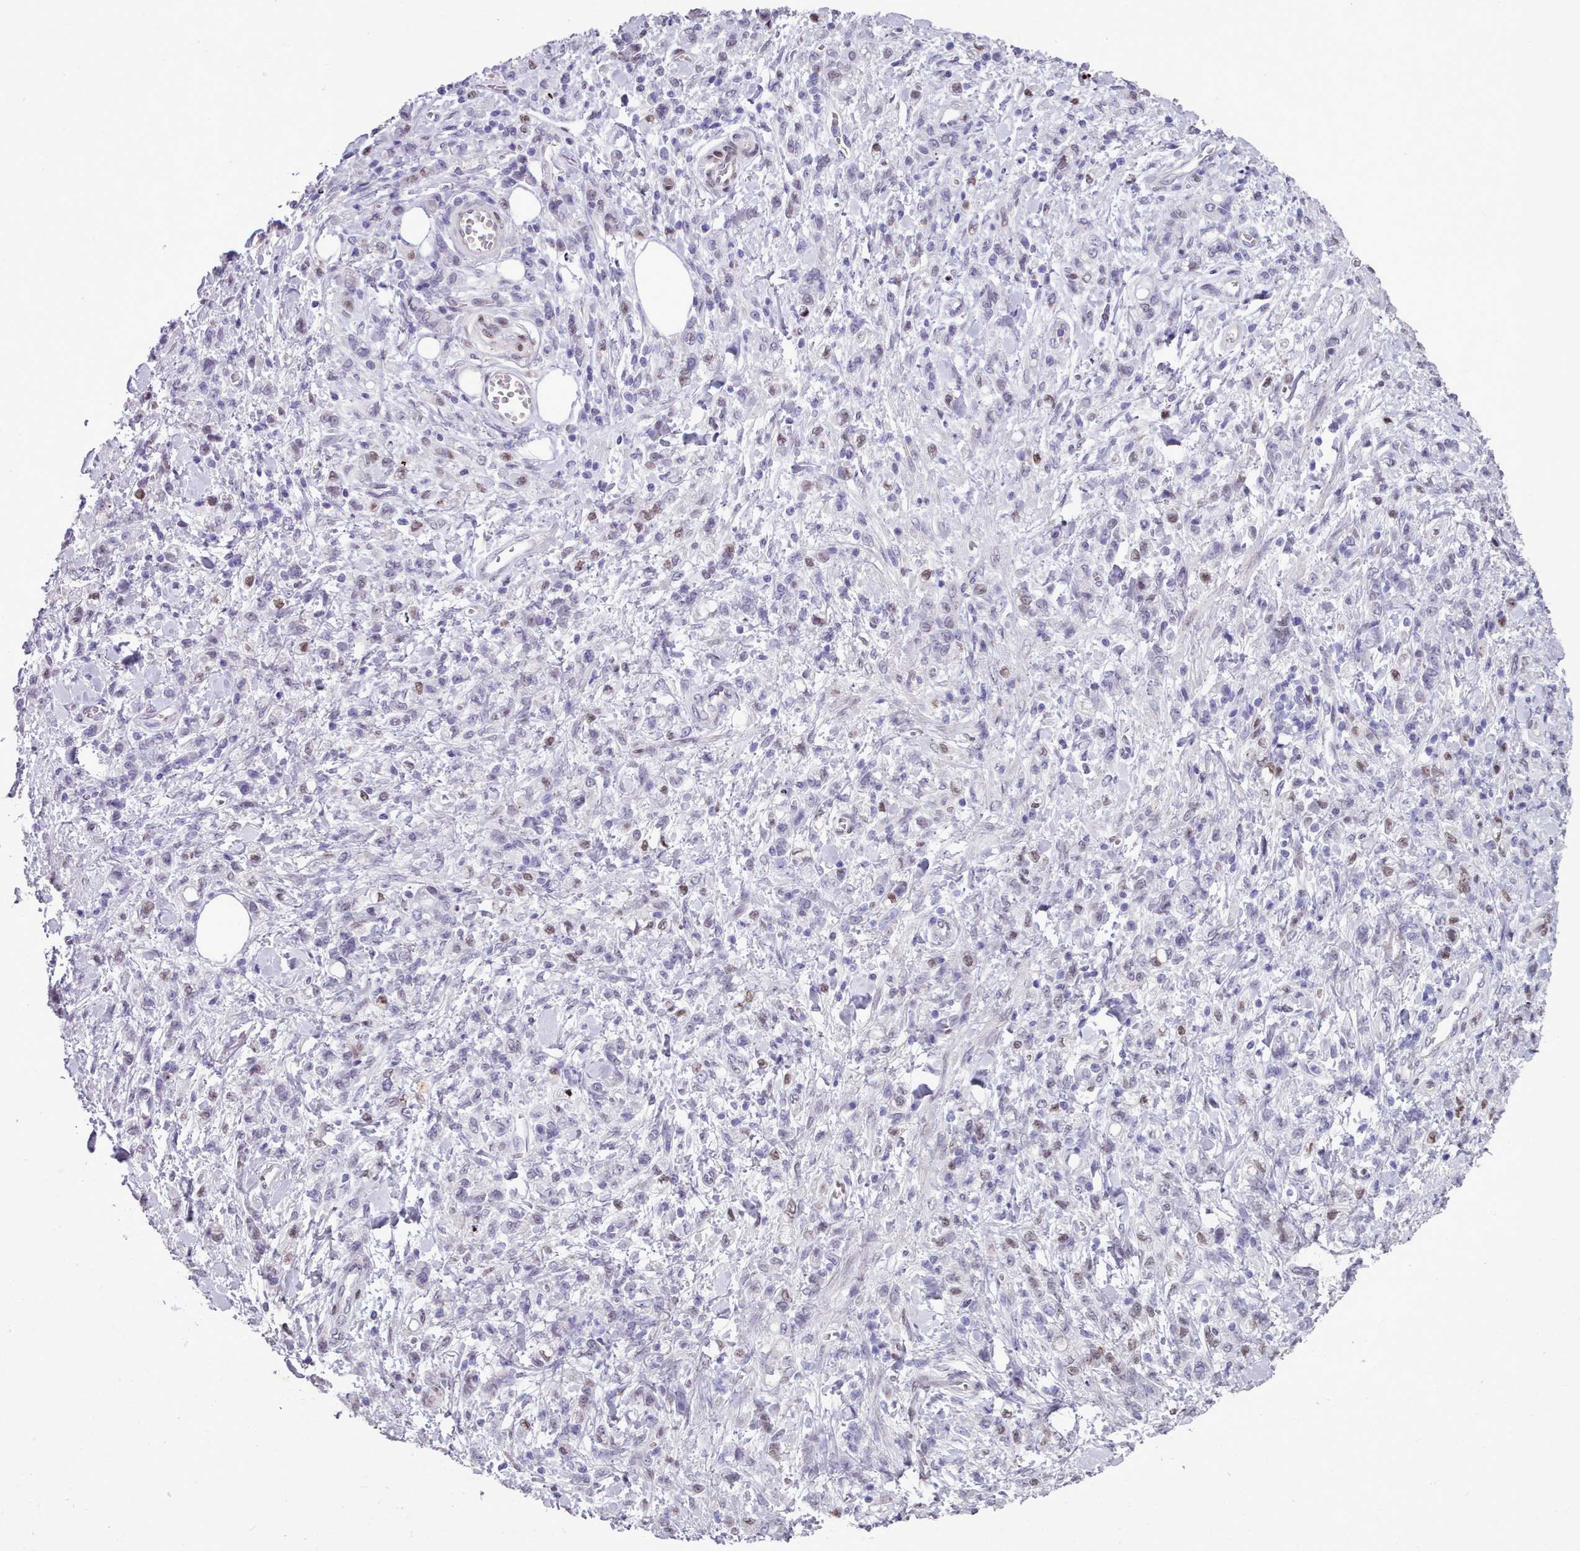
{"staining": {"intensity": "weak", "quantity": "<25%", "location": "nuclear"}, "tissue": "stomach cancer", "cell_type": "Tumor cells", "image_type": "cancer", "snomed": [{"axis": "morphology", "description": "Adenocarcinoma, NOS"}, {"axis": "topography", "description": "Stomach"}], "caption": "A micrograph of stomach cancer (adenocarcinoma) stained for a protein displays no brown staining in tumor cells. The staining is performed using DAB (3,3'-diaminobenzidine) brown chromogen with nuclei counter-stained in using hematoxylin.", "gene": "KCNT2", "patient": {"sex": "male", "age": 77}}